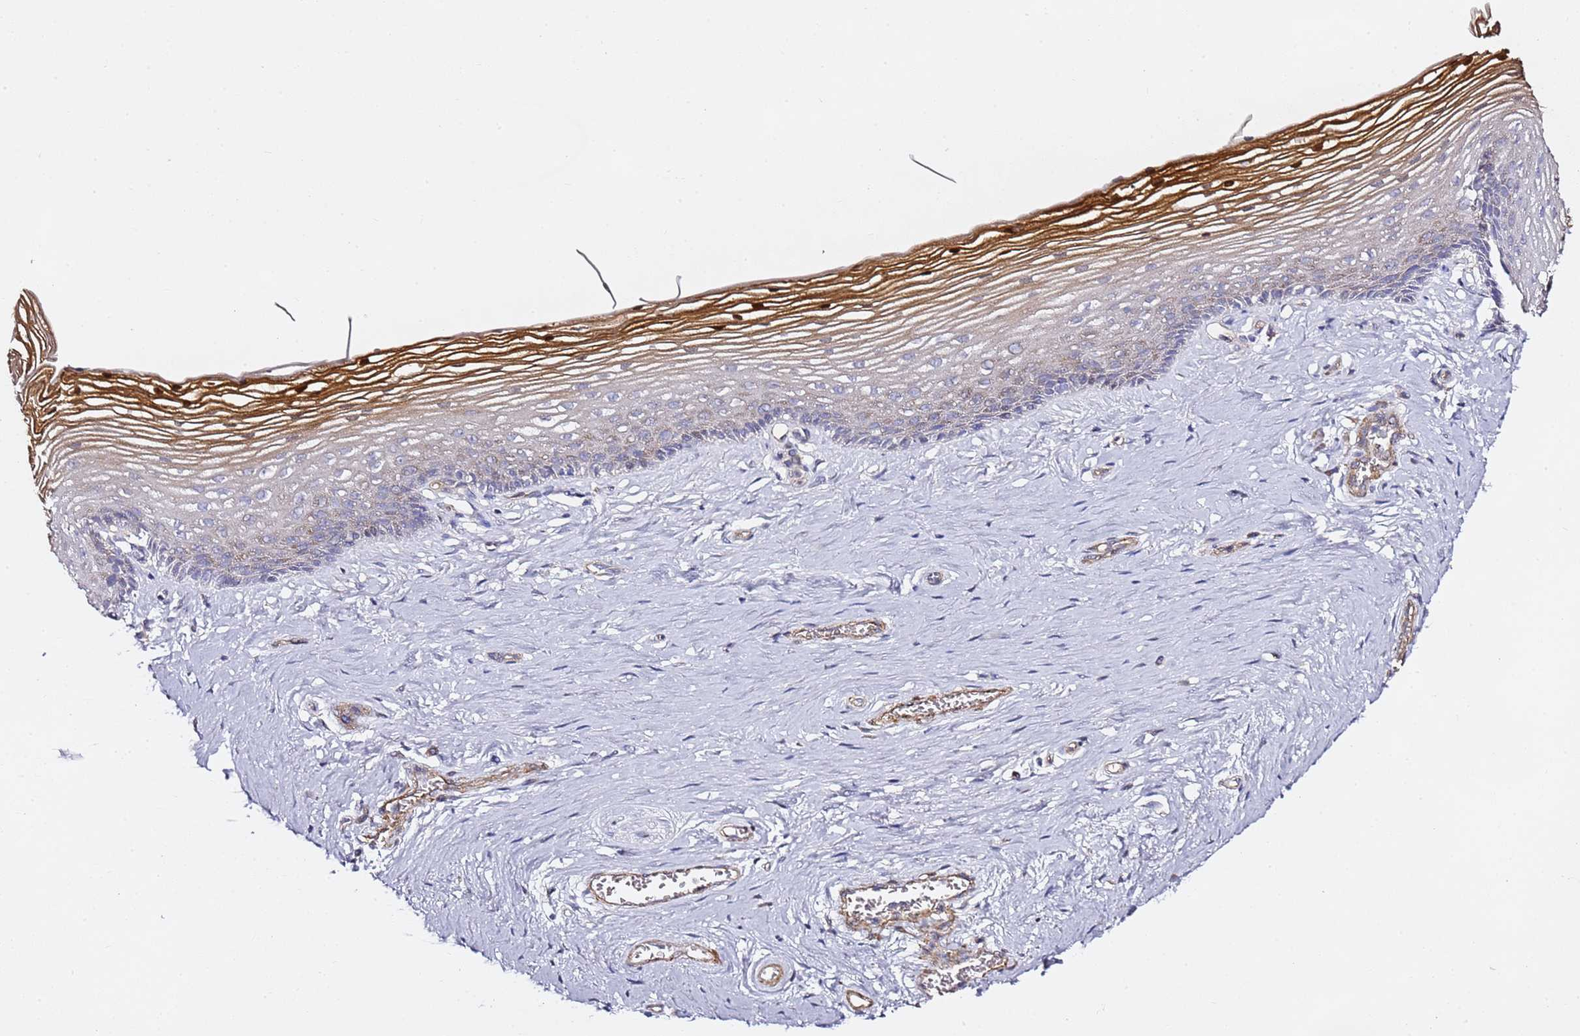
{"staining": {"intensity": "moderate", "quantity": "<25%", "location": "cytoplasmic/membranous,nuclear"}, "tissue": "vagina", "cell_type": "Squamous epithelial cells", "image_type": "normal", "snomed": [{"axis": "morphology", "description": "Normal tissue, NOS"}, {"axis": "topography", "description": "Vagina"}], "caption": "Immunohistochemical staining of normal human vagina reveals moderate cytoplasmic/membranous,nuclear protein positivity in approximately <25% of squamous epithelial cells. (brown staining indicates protein expression, while blue staining denotes nuclei).", "gene": "EPS8L1", "patient": {"sex": "female", "age": 46}}